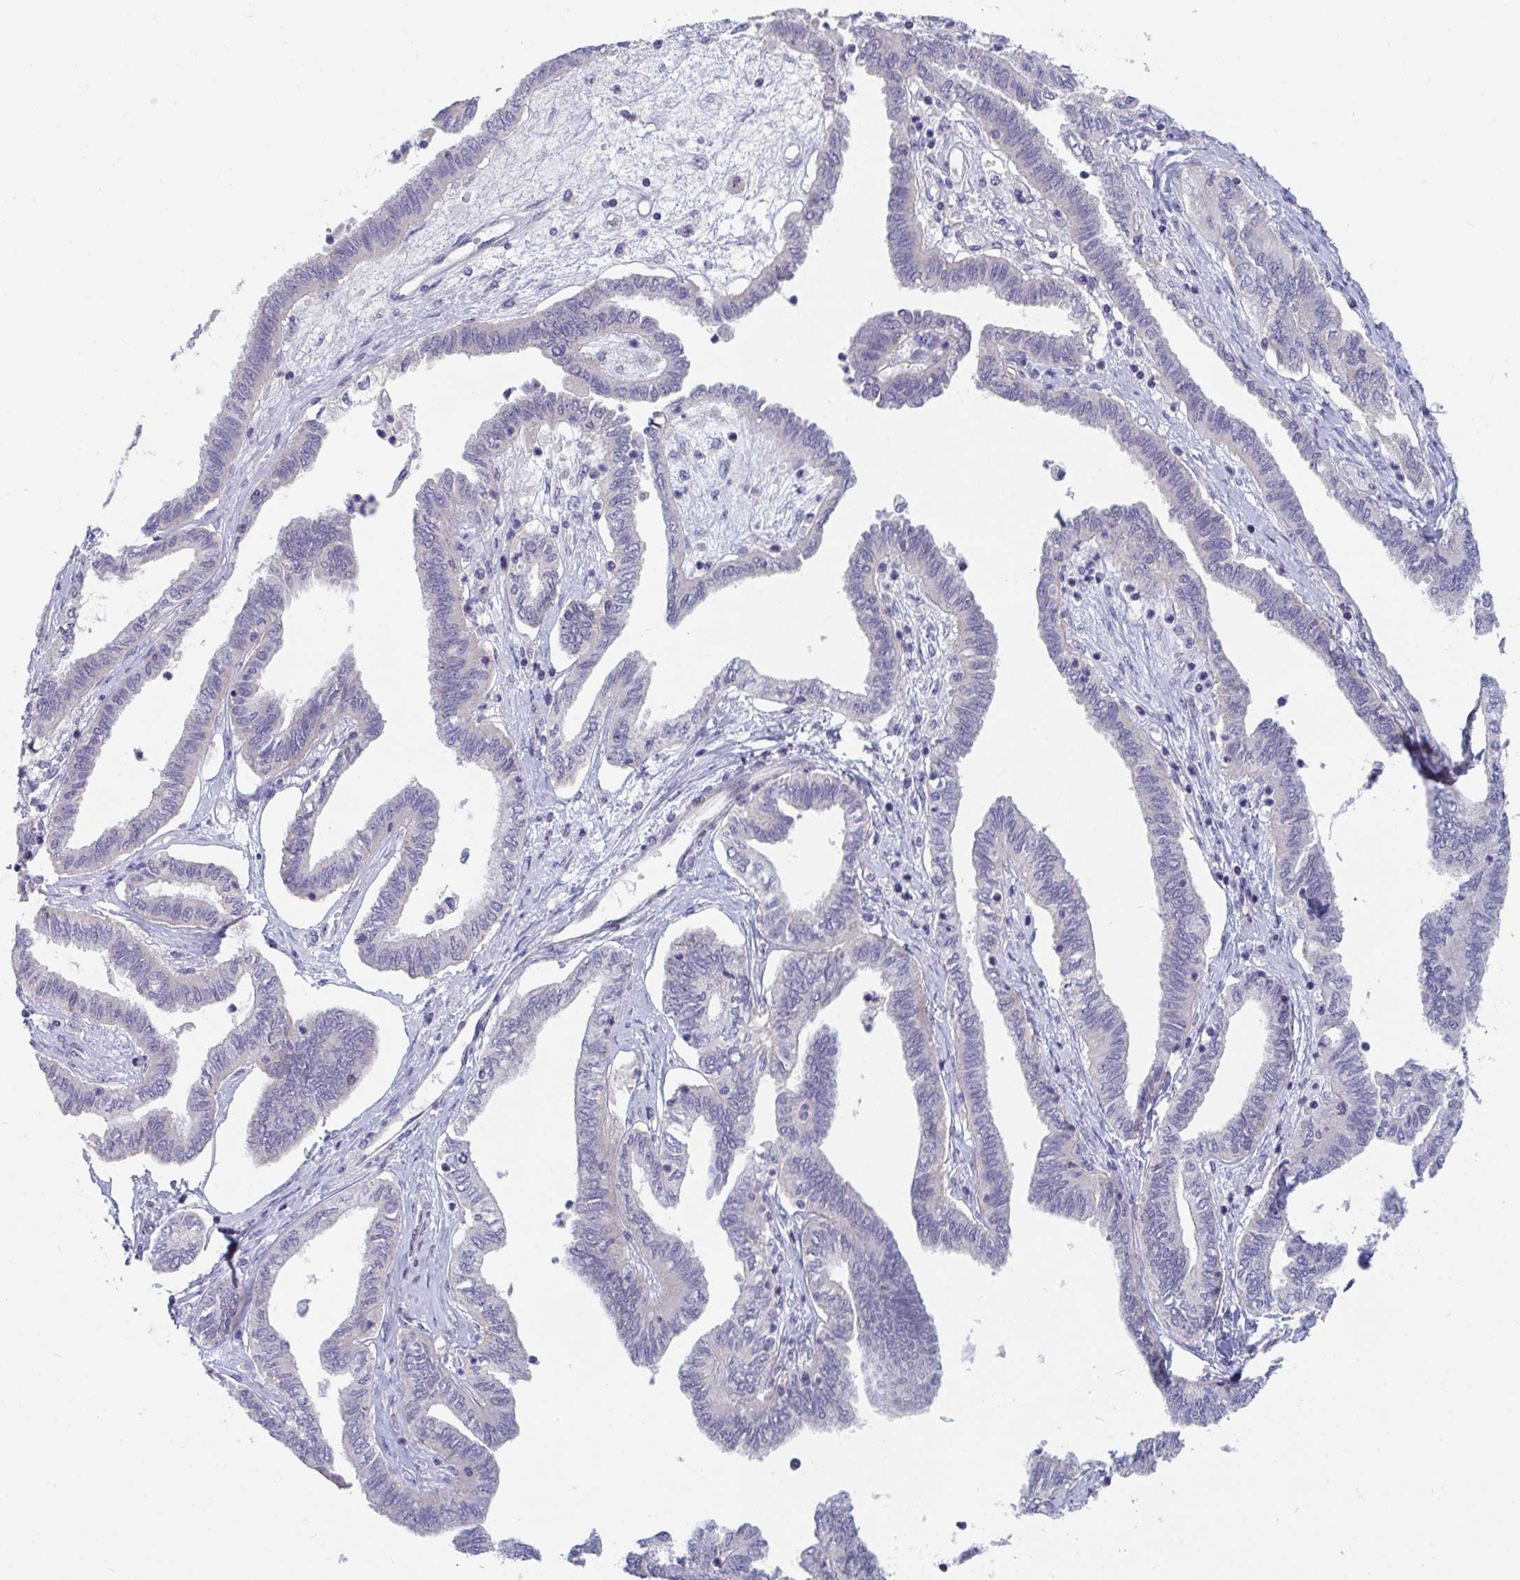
{"staining": {"intensity": "negative", "quantity": "none", "location": "none"}, "tissue": "ovarian cancer", "cell_type": "Tumor cells", "image_type": "cancer", "snomed": [{"axis": "morphology", "description": "Carcinoma, endometroid"}, {"axis": "topography", "description": "Ovary"}], "caption": "Immunohistochemistry (IHC) of endometroid carcinoma (ovarian) exhibits no positivity in tumor cells.", "gene": "FAM156B", "patient": {"sex": "female", "age": 70}}